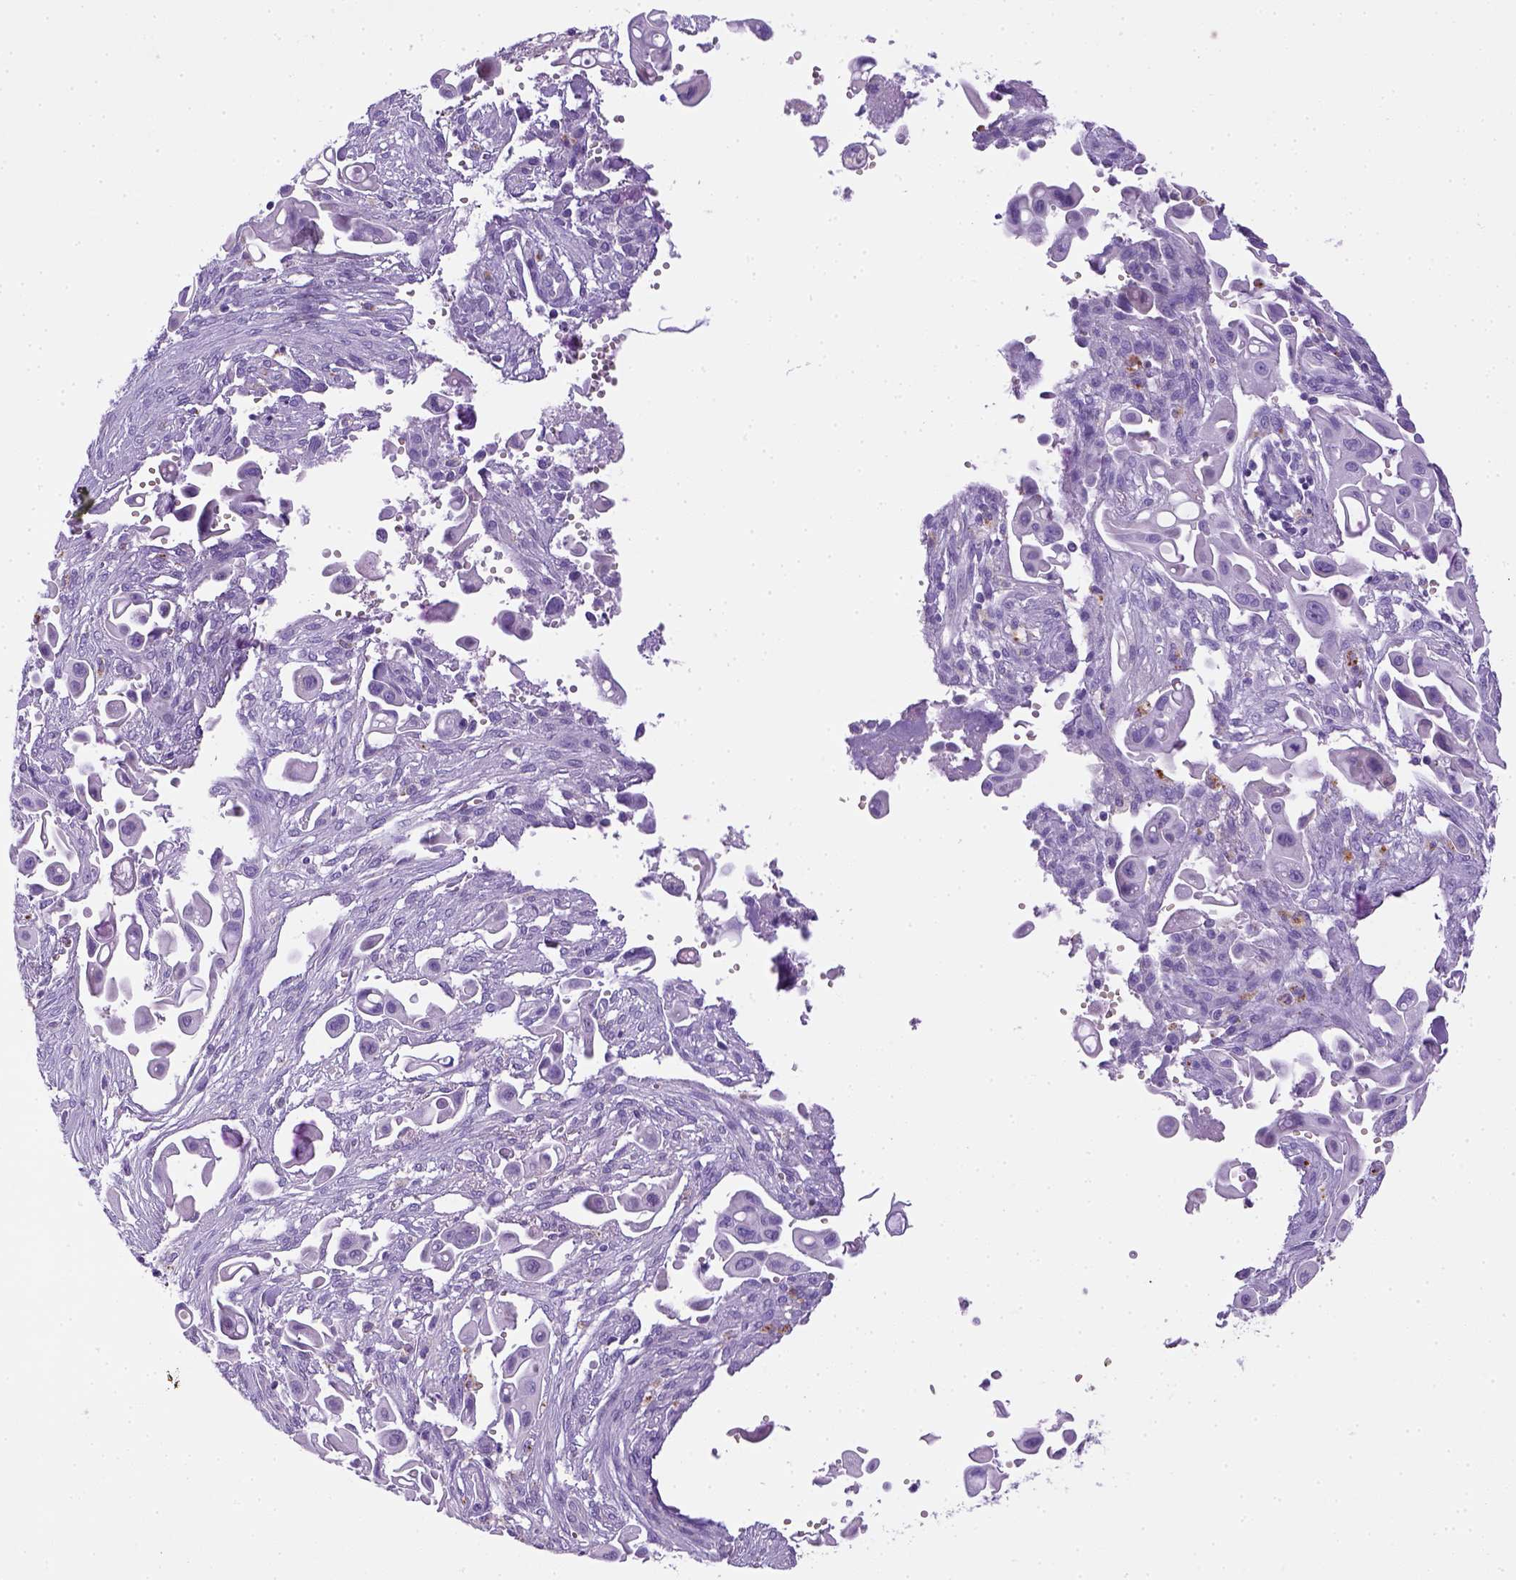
{"staining": {"intensity": "negative", "quantity": "none", "location": "none"}, "tissue": "pancreatic cancer", "cell_type": "Tumor cells", "image_type": "cancer", "snomed": [{"axis": "morphology", "description": "Adenocarcinoma, NOS"}, {"axis": "topography", "description": "Pancreas"}], "caption": "Micrograph shows no significant protein staining in tumor cells of adenocarcinoma (pancreatic).", "gene": "KRT71", "patient": {"sex": "male", "age": 50}}